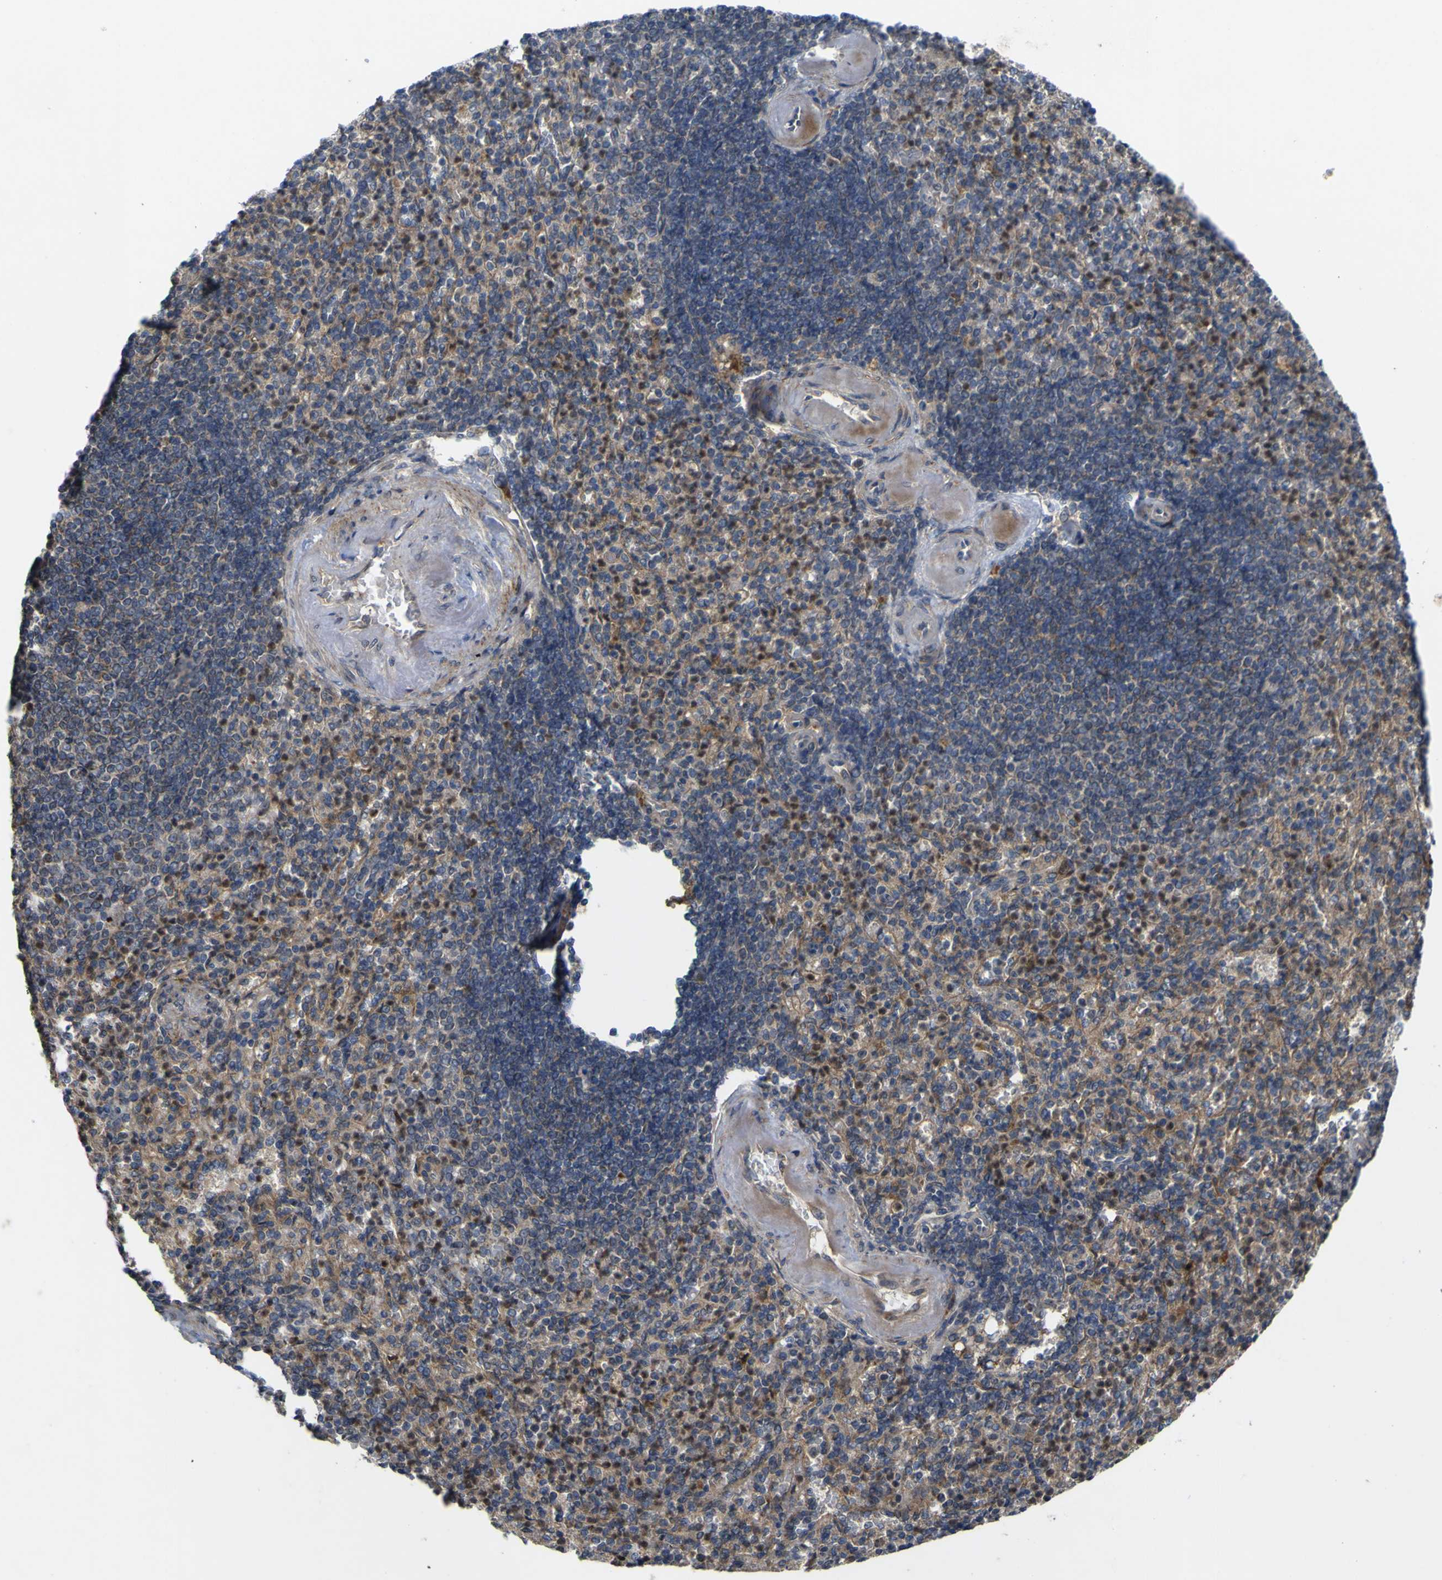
{"staining": {"intensity": "moderate", "quantity": "25%-75%", "location": "cytoplasmic/membranous,nuclear"}, "tissue": "spleen", "cell_type": "Cells in red pulp", "image_type": "normal", "snomed": [{"axis": "morphology", "description": "Normal tissue, NOS"}, {"axis": "topography", "description": "Spleen"}], "caption": "This micrograph displays IHC staining of normal human spleen, with medium moderate cytoplasmic/membranous,nuclear positivity in about 25%-75% of cells in red pulp.", "gene": "IRAK2", "patient": {"sex": "female", "age": 74}}